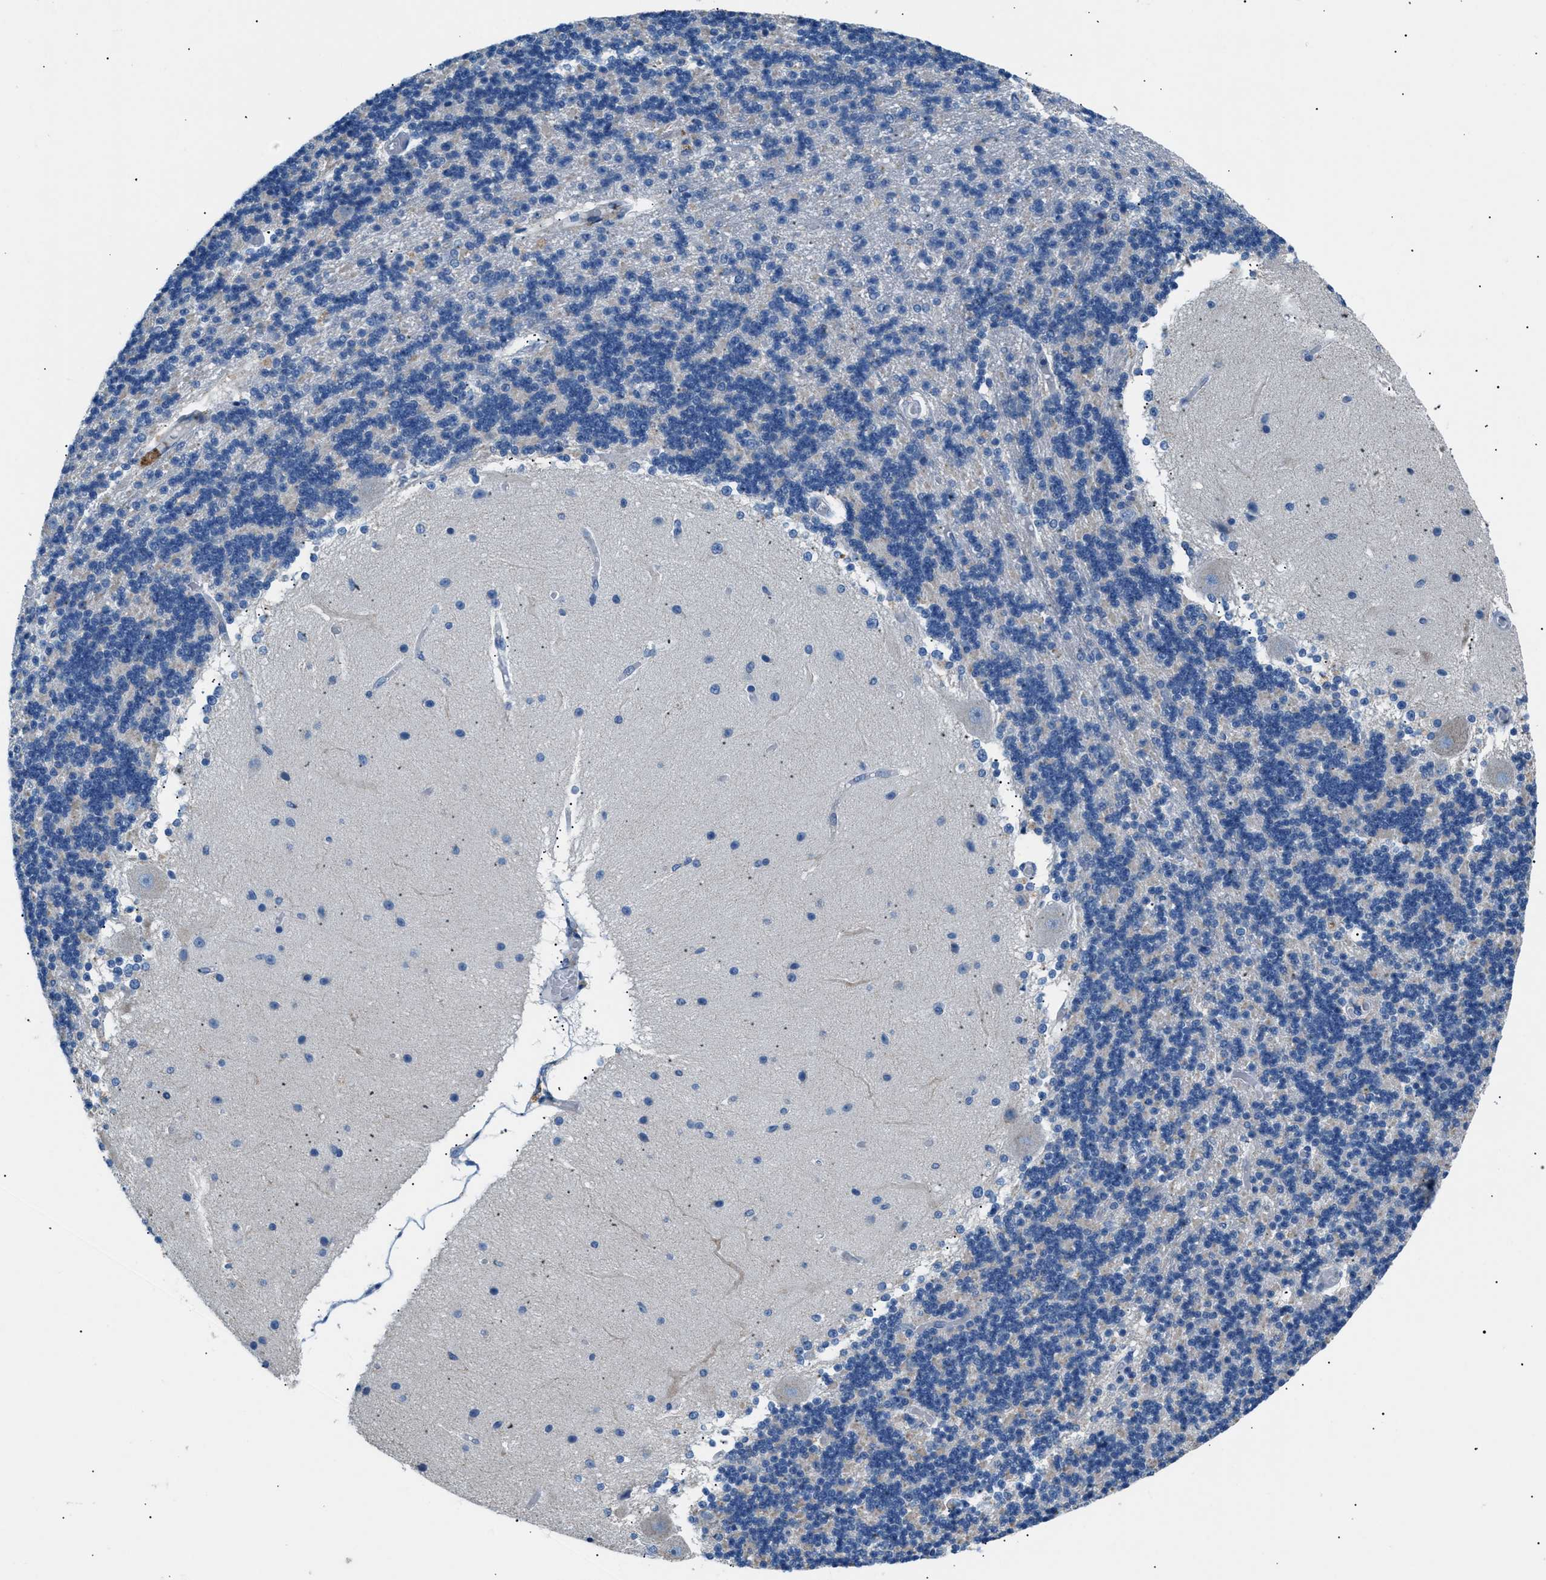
{"staining": {"intensity": "negative", "quantity": "none", "location": "none"}, "tissue": "cerebellum", "cell_type": "Cells in granular layer", "image_type": "normal", "snomed": [{"axis": "morphology", "description": "Normal tissue, NOS"}, {"axis": "topography", "description": "Cerebellum"}], "caption": "A high-resolution micrograph shows immunohistochemistry (IHC) staining of unremarkable cerebellum, which displays no significant positivity in cells in granular layer.", "gene": "ILDR1", "patient": {"sex": "female", "age": 54}}